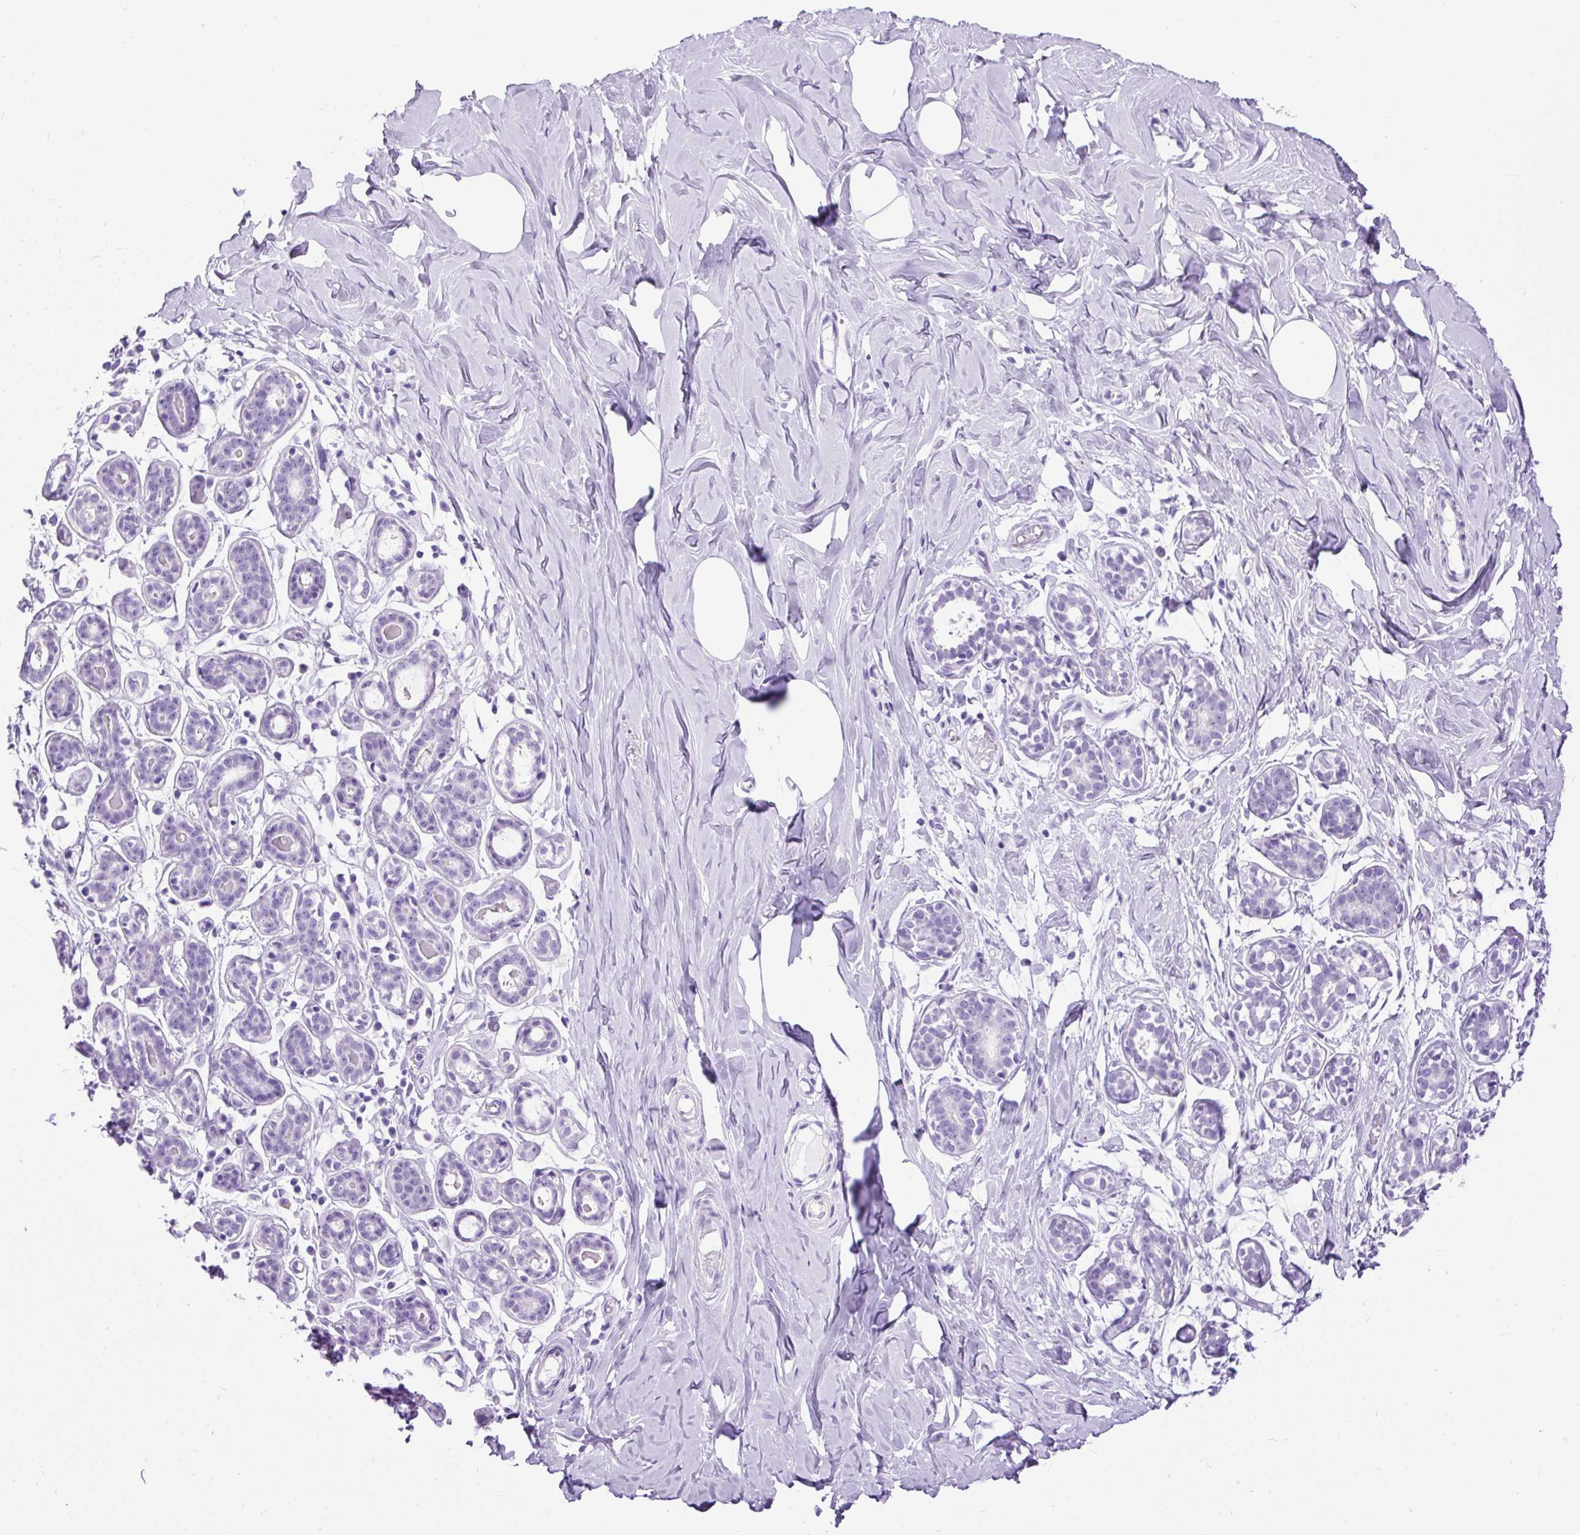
{"staining": {"intensity": "negative", "quantity": "none", "location": "none"}, "tissue": "breast", "cell_type": "Adipocytes", "image_type": "normal", "snomed": [{"axis": "morphology", "description": "Normal tissue, NOS"}, {"axis": "topography", "description": "Breast"}], "caption": "The immunohistochemistry (IHC) image has no significant positivity in adipocytes of breast. (Brightfield microscopy of DAB immunohistochemistry (IHC) at high magnification).", "gene": "PDIA2", "patient": {"sex": "female", "age": 27}}